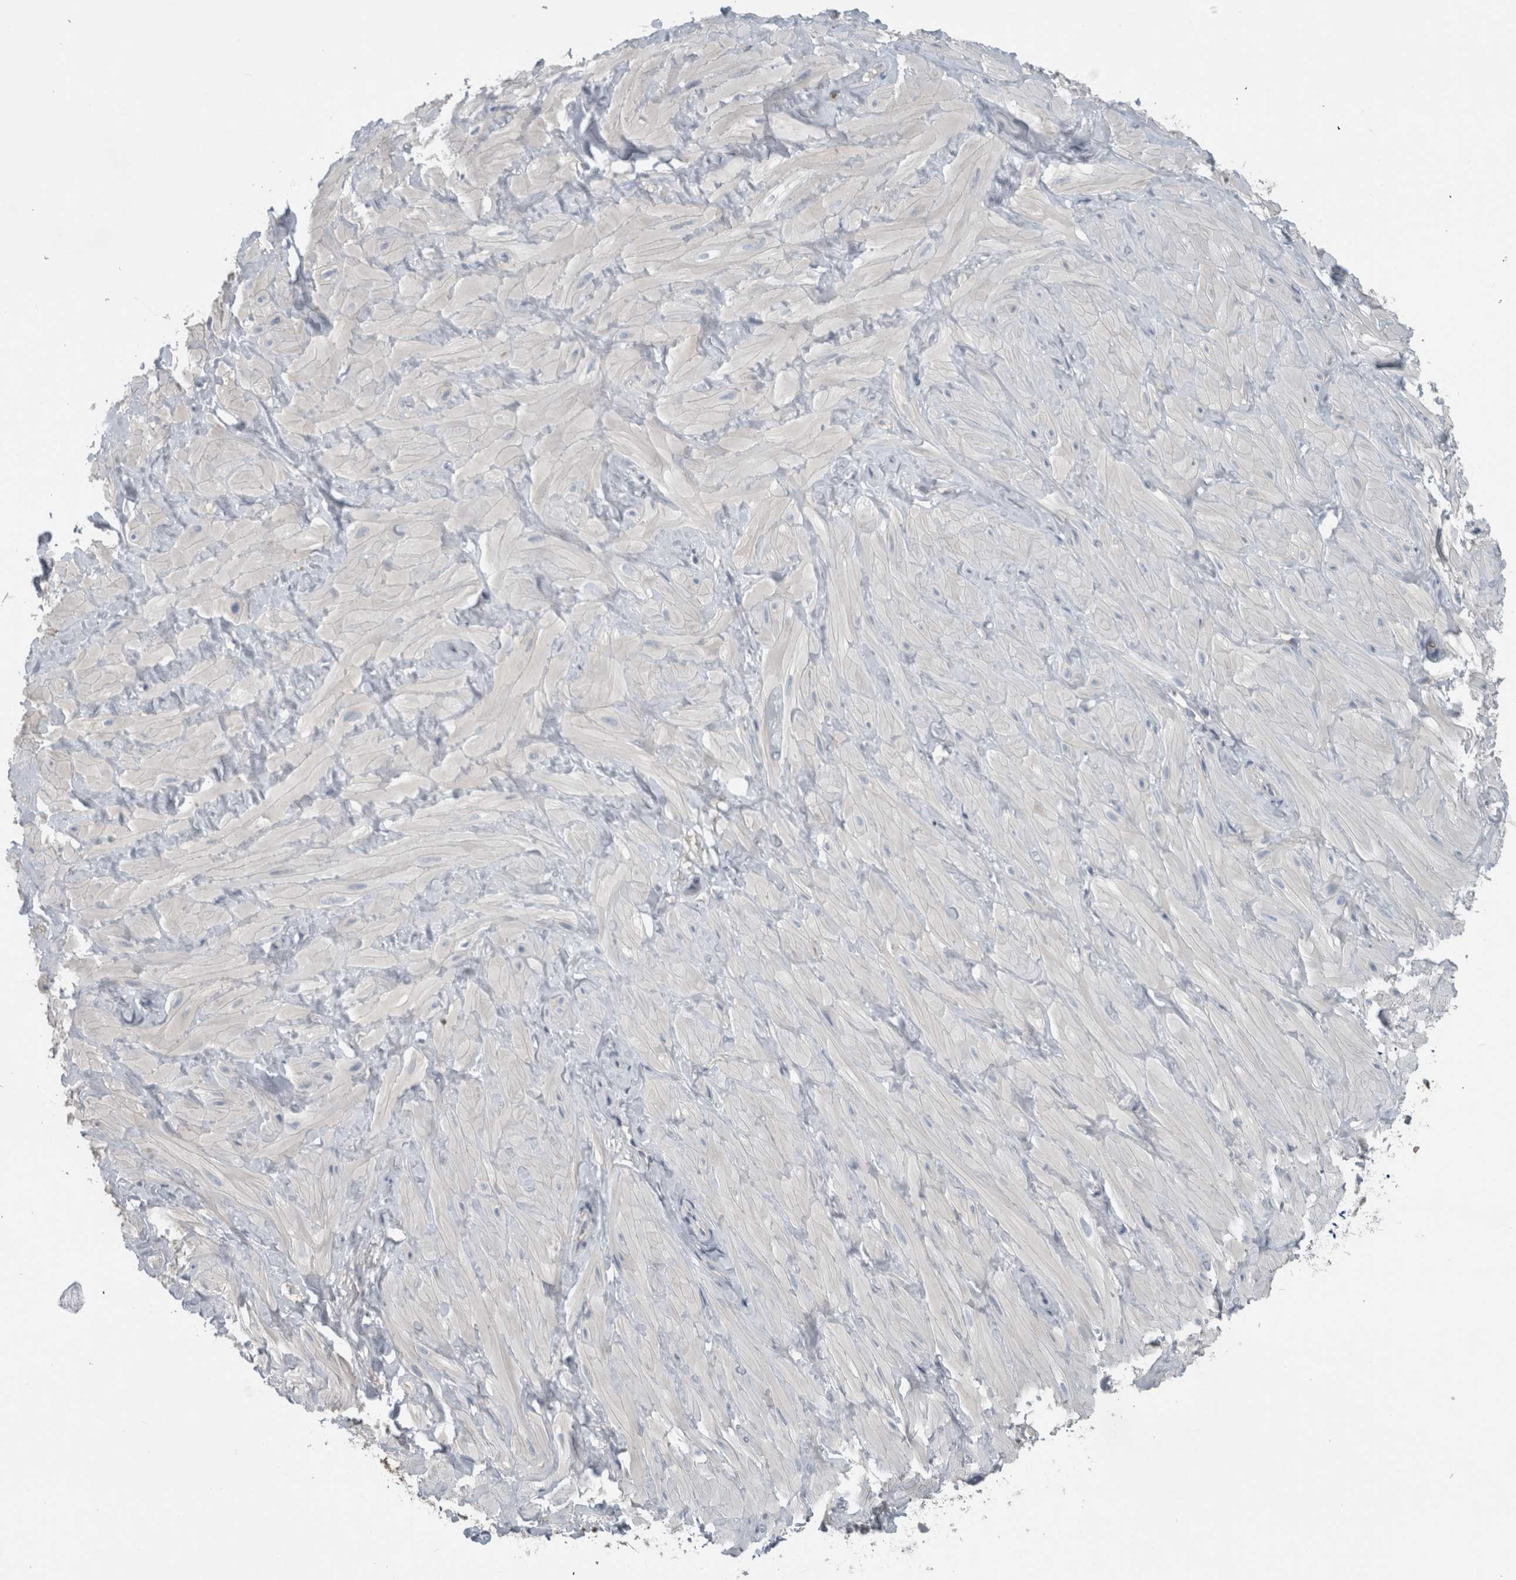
{"staining": {"intensity": "negative", "quantity": "none", "location": "none"}, "tissue": "adipose tissue", "cell_type": "Adipocytes", "image_type": "normal", "snomed": [{"axis": "morphology", "description": "Normal tissue, NOS"}, {"axis": "topography", "description": "Adipose tissue"}, {"axis": "topography", "description": "Vascular tissue"}, {"axis": "topography", "description": "Peripheral nerve tissue"}], "caption": "Unremarkable adipose tissue was stained to show a protein in brown. There is no significant expression in adipocytes. (DAB (3,3'-diaminobenzidine) immunohistochemistry (IHC) visualized using brightfield microscopy, high magnification).", "gene": "SH3GL2", "patient": {"sex": "male", "age": 25}}